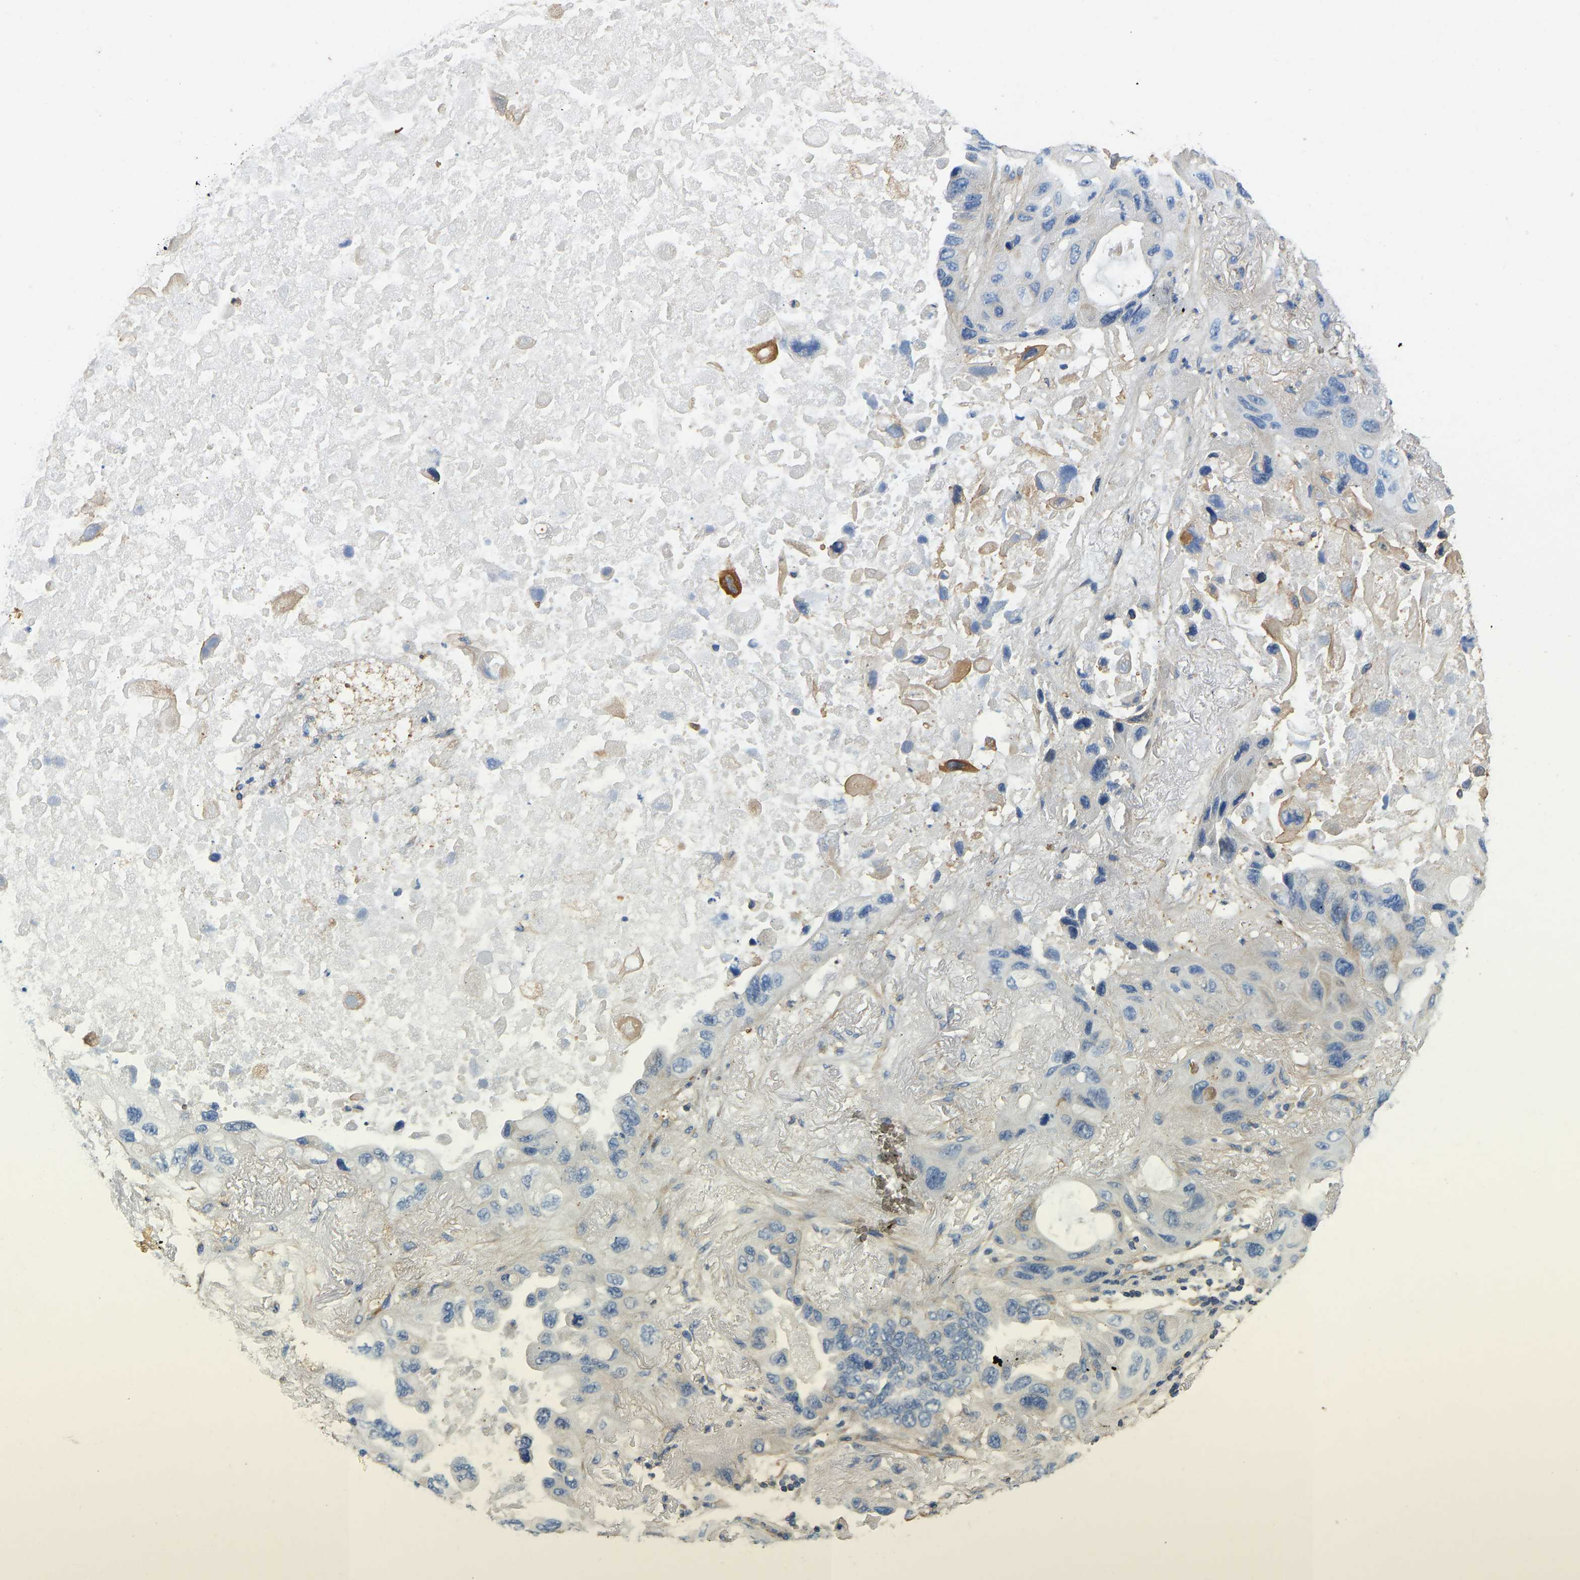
{"staining": {"intensity": "moderate", "quantity": "<25%", "location": "cytoplasmic/membranous"}, "tissue": "lung cancer", "cell_type": "Tumor cells", "image_type": "cancer", "snomed": [{"axis": "morphology", "description": "Squamous cell carcinoma, NOS"}, {"axis": "topography", "description": "Lung"}], "caption": "Protein positivity by immunohistochemistry shows moderate cytoplasmic/membranous positivity in approximately <25% of tumor cells in squamous cell carcinoma (lung). (Brightfield microscopy of DAB IHC at high magnification).", "gene": "TECTA", "patient": {"sex": "female", "age": 73}}